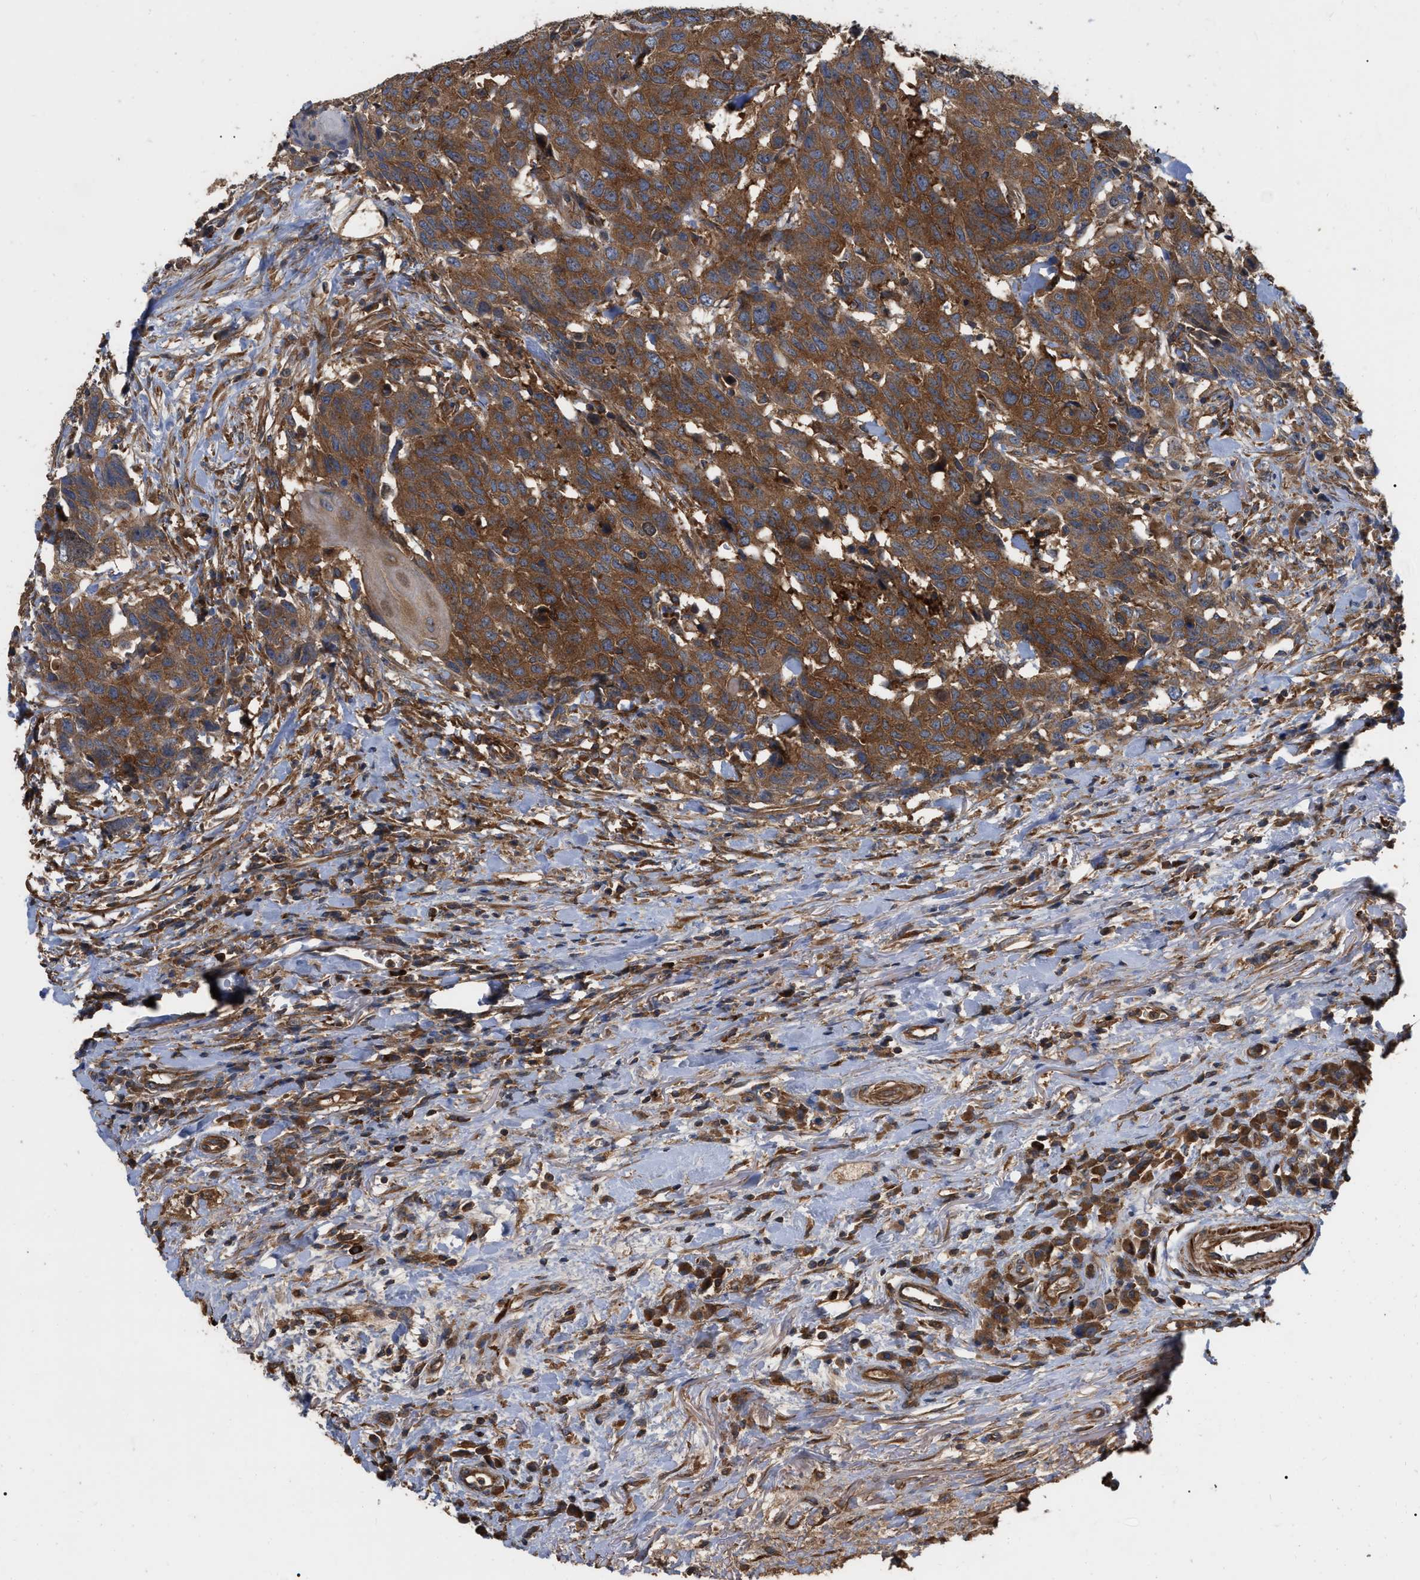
{"staining": {"intensity": "strong", "quantity": ">75%", "location": "cytoplasmic/membranous"}, "tissue": "head and neck cancer", "cell_type": "Tumor cells", "image_type": "cancer", "snomed": [{"axis": "morphology", "description": "Squamous cell carcinoma, NOS"}, {"axis": "topography", "description": "Head-Neck"}], "caption": "Squamous cell carcinoma (head and neck) stained for a protein (brown) reveals strong cytoplasmic/membranous positive staining in approximately >75% of tumor cells.", "gene": "RABEP1", "patient": {"sex": "male", "age": 66}}